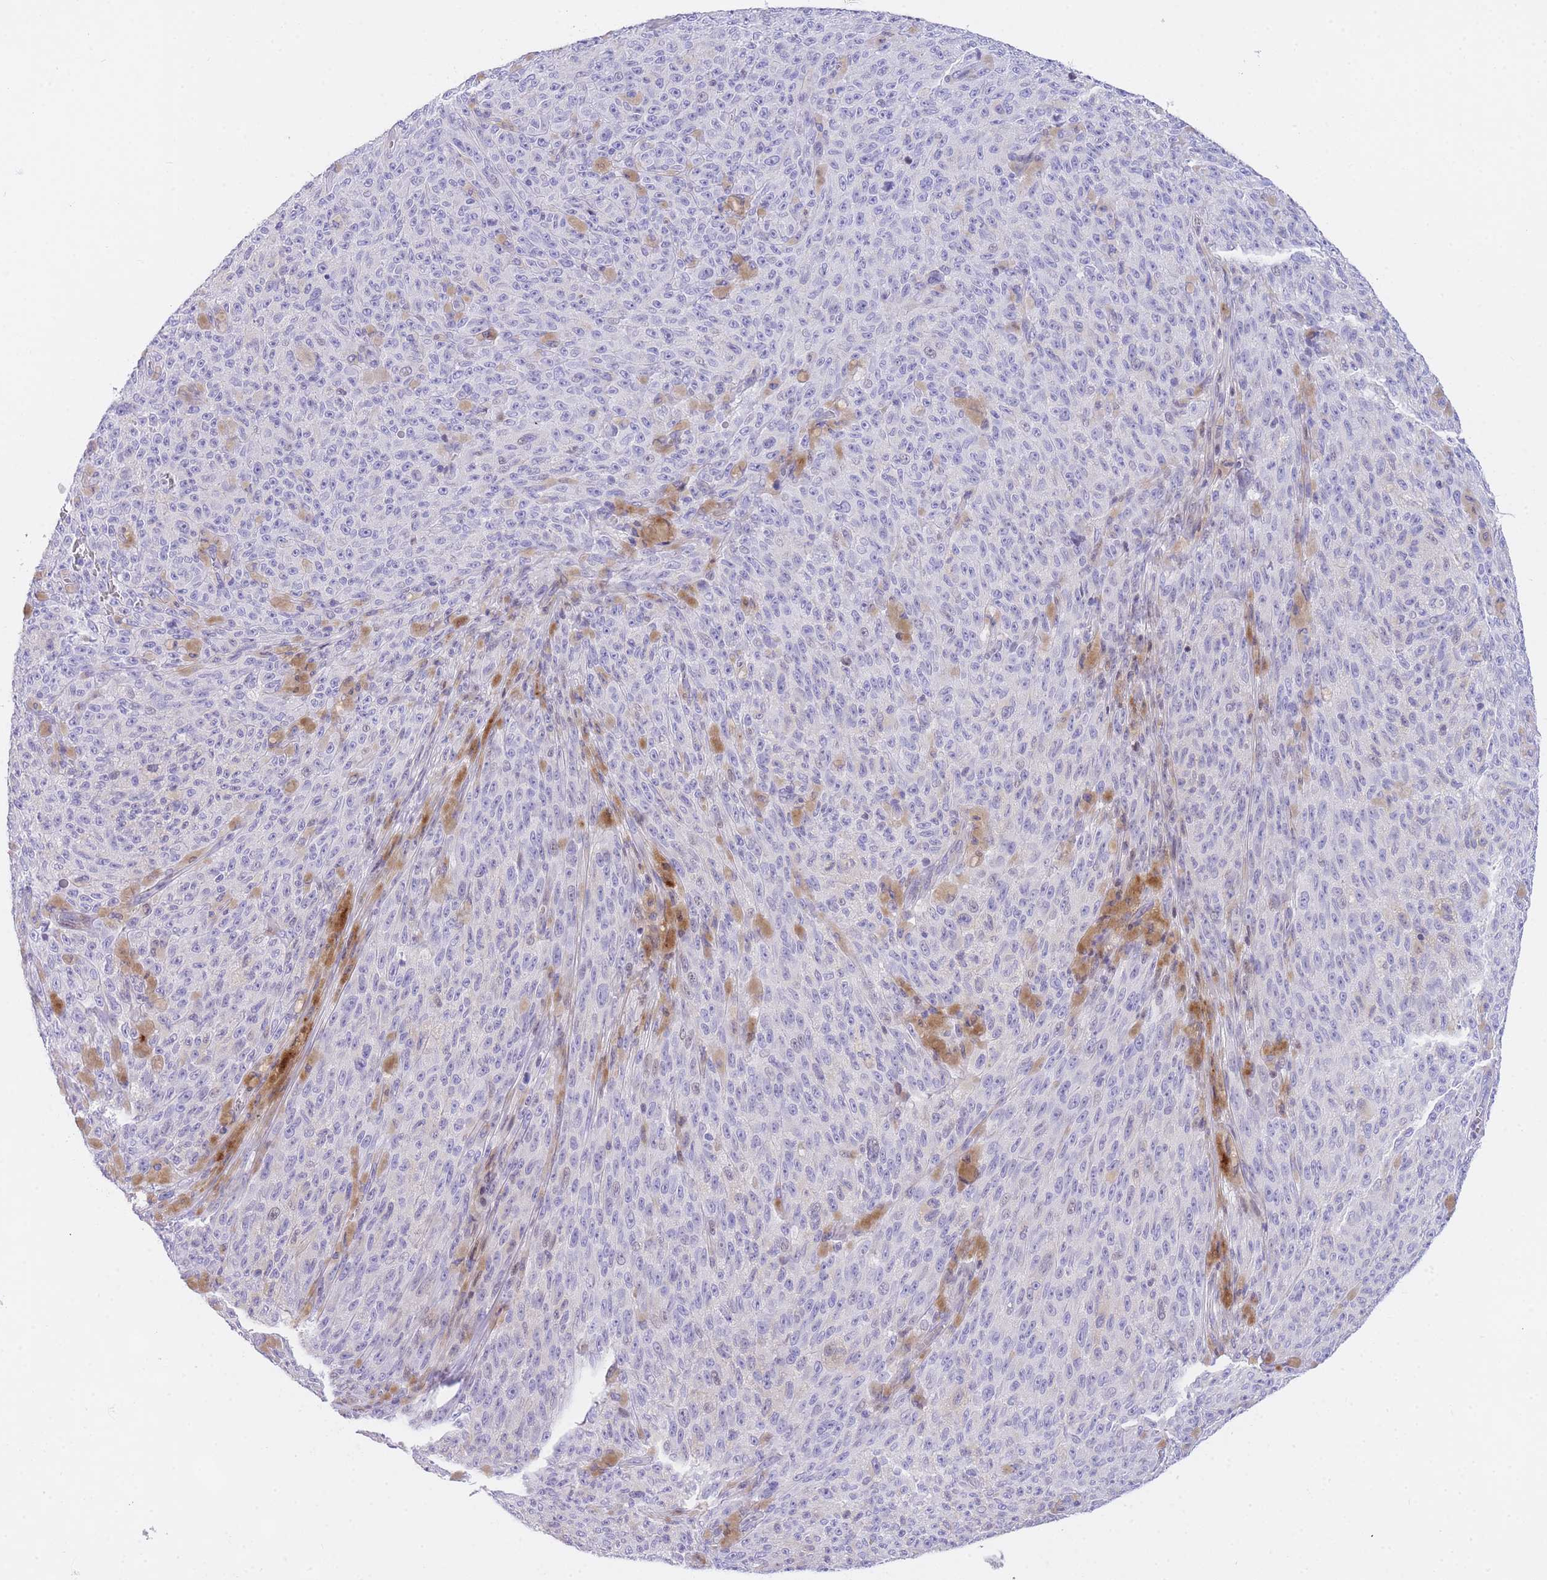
{"staining": {"intensity": "negative", "quantity": "none", "location": "none"}, "tissue": "melanoma", "cell_type": "Tumor cells", "image_type": "cancer", "snomed": [{"axis": "morphology", "description": "Malignant melanoma, NOS"}, {"axis": "topography", "description": "Skin"}], "caption": "Malignant melanoma was stained to show a protein in brown. There is no significant positivity in tumor cells. (Immunohistochemistry (ihc), brightfield microscopy, high magnification).", "gene": "TIFAB", "patient": {"sex": "female", "age": 82}}